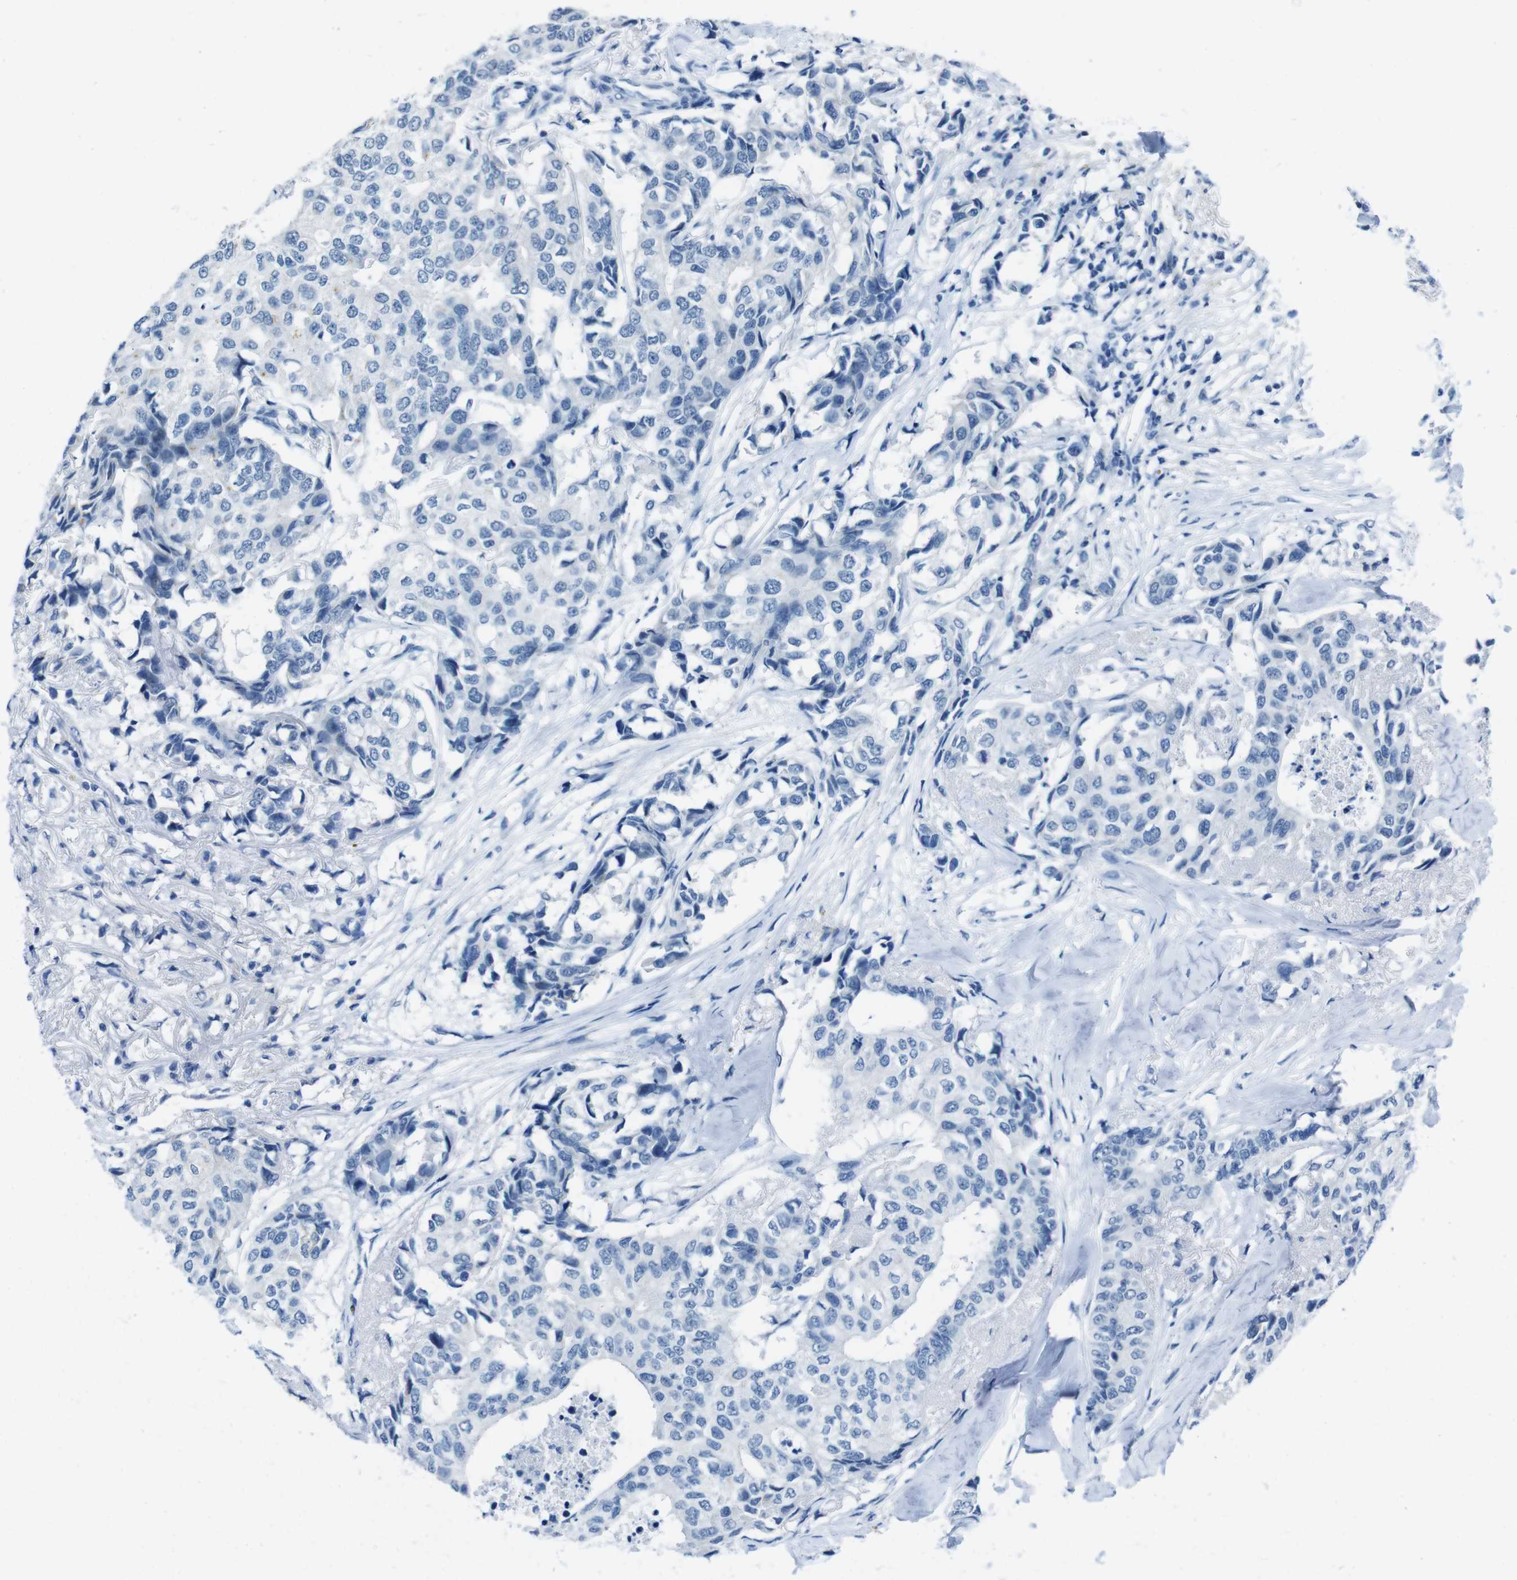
{"staining": {"intensity": "negative", "quantity": "none", "location": "none"}, "tissue": "breast cancer", "cell_type": "Tumor cells", "image_type": "cancer", "snomed": [{"axis": "morphology", "description": "Duct carcinoma"}, {"axis": "topography", "description": "Breast"}], "caption": "A micrograph of human breast intraductal carcinoma is negative for staining in tumor cells. (Brightfield microscopy of DAB immunohistochemistry (IHC) at high magnification).", "gene": "CDHR2", "patient": {"sex": "female", "age": 80}}